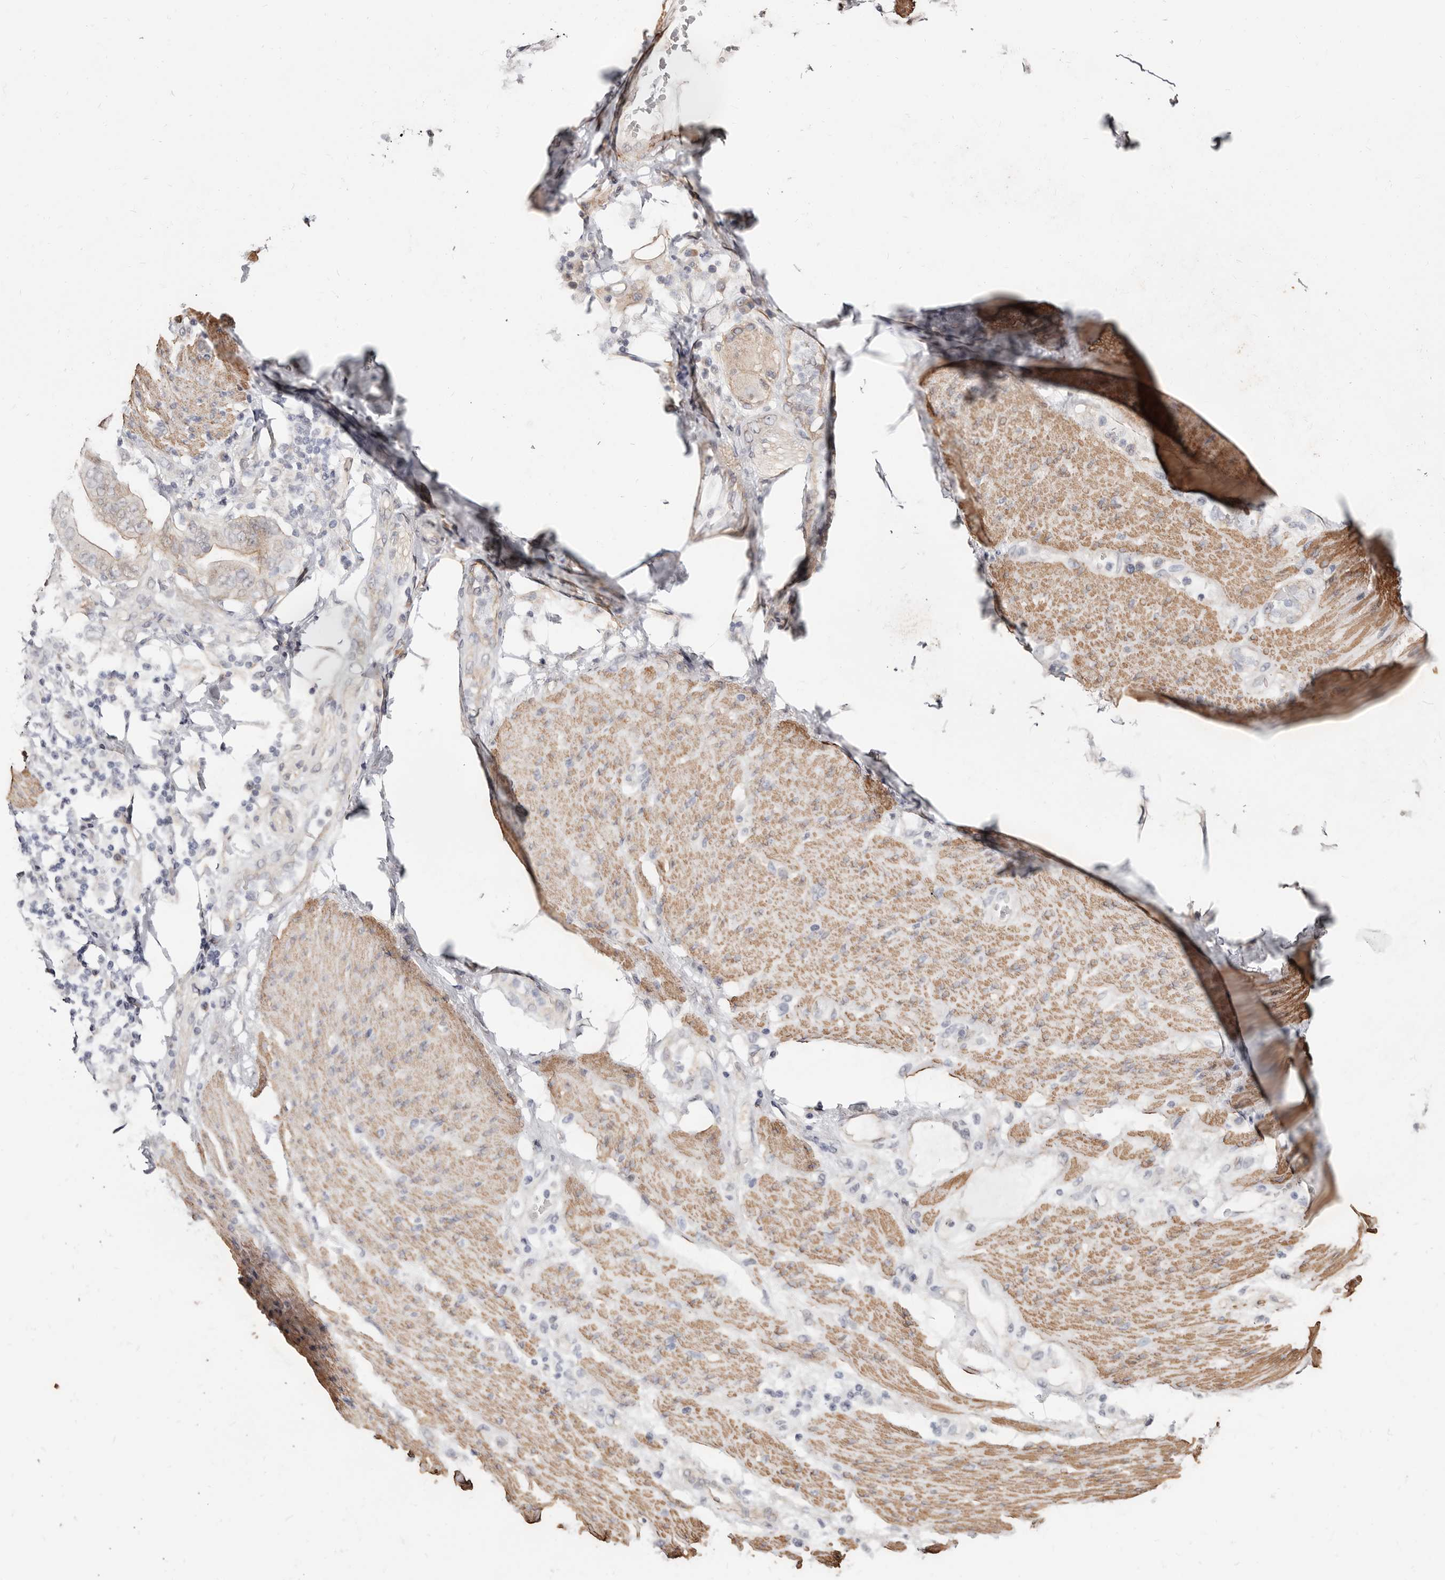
{"staining": {"intensity": "negative", "quantity": "none", "location": "none"}, "tissue": "stomach cancer", "cell_type": "Tumor cells", "image_type": "cancer", "snomed": [{"axis": "morphology", "description": "Adenocarcinoma, NOS"}, {"axis": "topography", "description": "Stomach"}], "caption": "Stomach cancer was stained to show a protein in brown. There is no significant staining in tumor cells. (Brightfield microscopy of DAB immunohistochemistry at high magnification).", "gene": "TRIP13", "patient": {"sex": "female", "age": 73}}